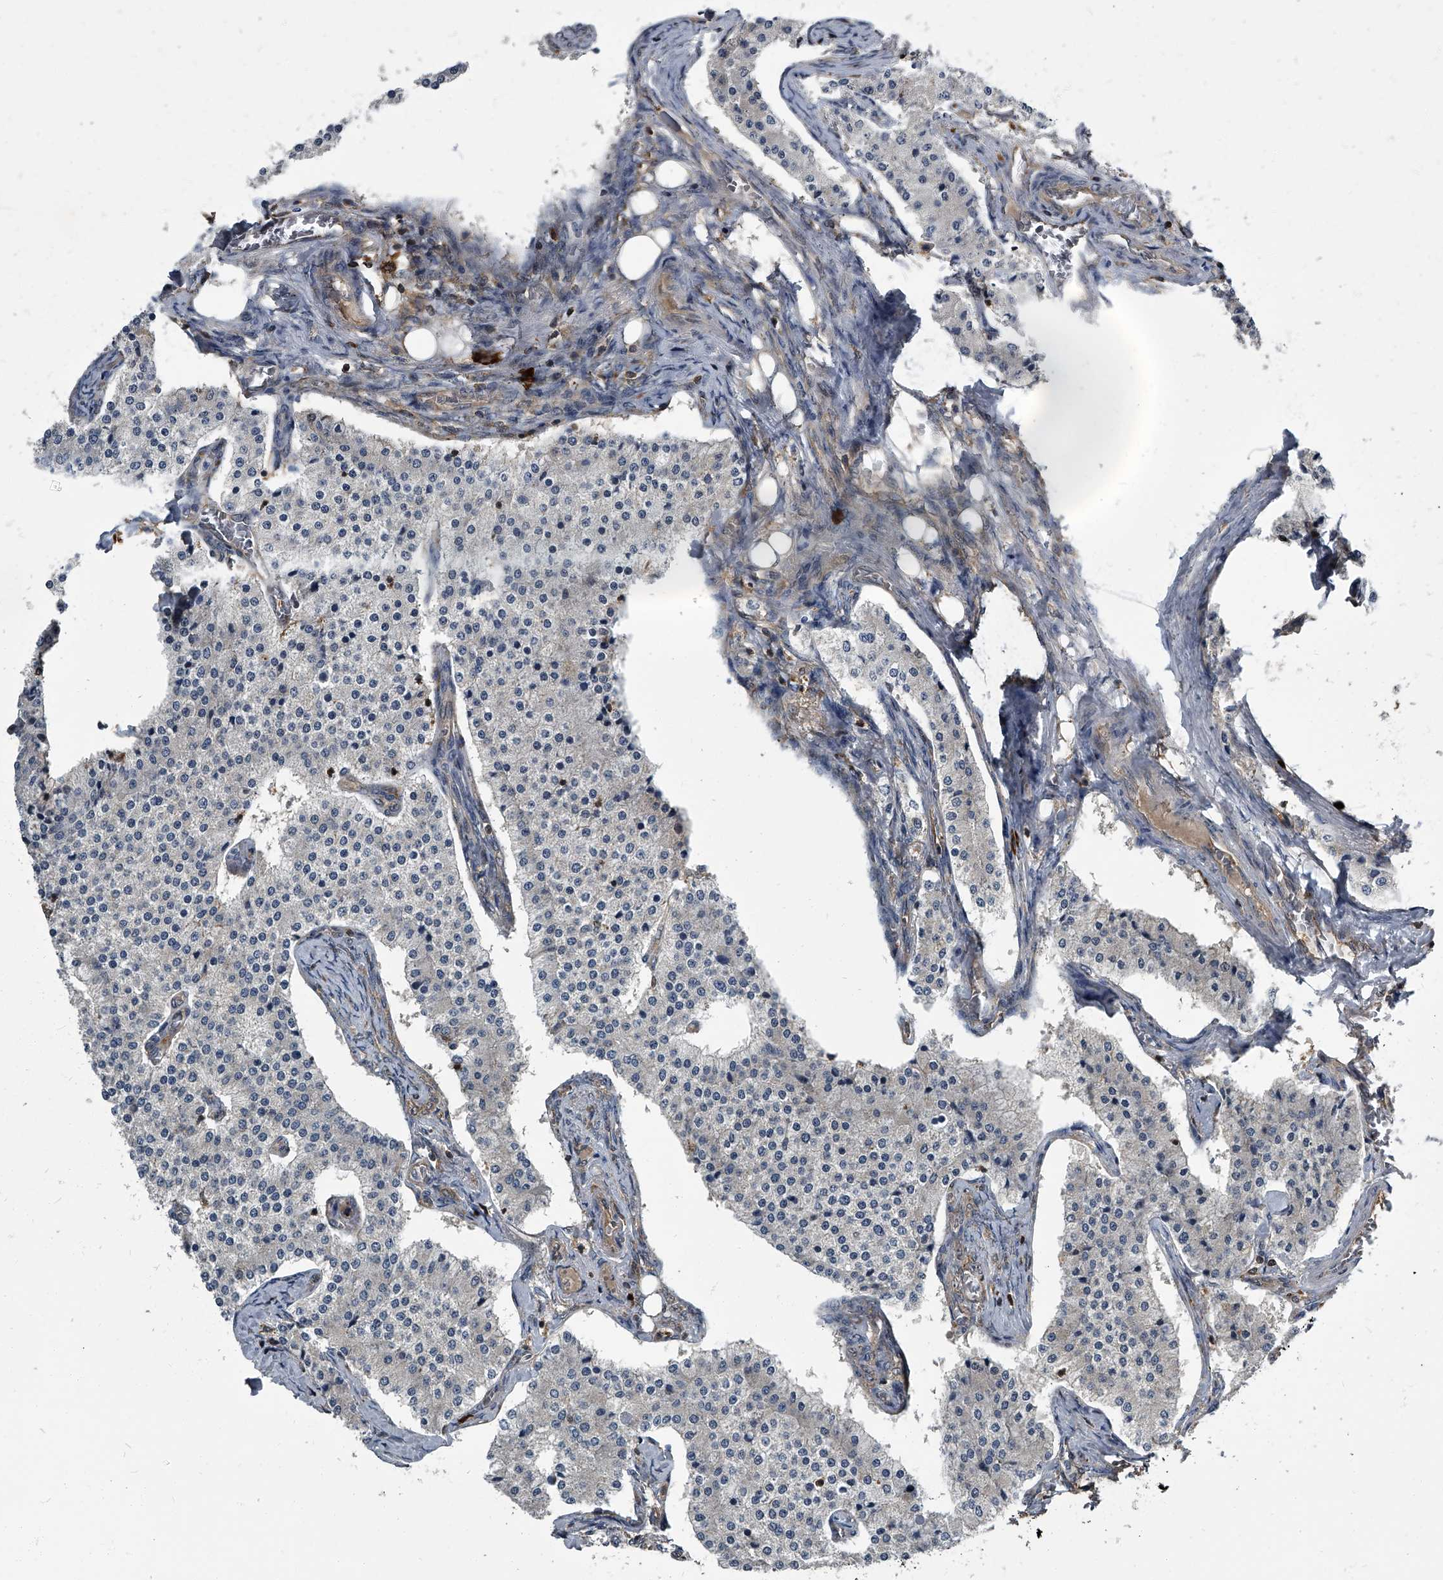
{"staining": {"intensity": "negative", "quantity": "none", "location": "none"}, "tissue": "carcinoid", "cell_type": "Tumor cells", "image_type": "cancer", "snomed": [{"axis": "morphology", "description": "Carcinoid, malignant, NOS"}, {"axis": "topography", "description": "Colon"}], "caption": "IHC photomicrograph of neoplastic tissue: human malignant carcinoid stained with DAB (3,3'-diaminobenzidine) reveals no significant protein staining in tumor cells.", "gene": "CDV3", "patient": {"sex": "female", "age": 52}}